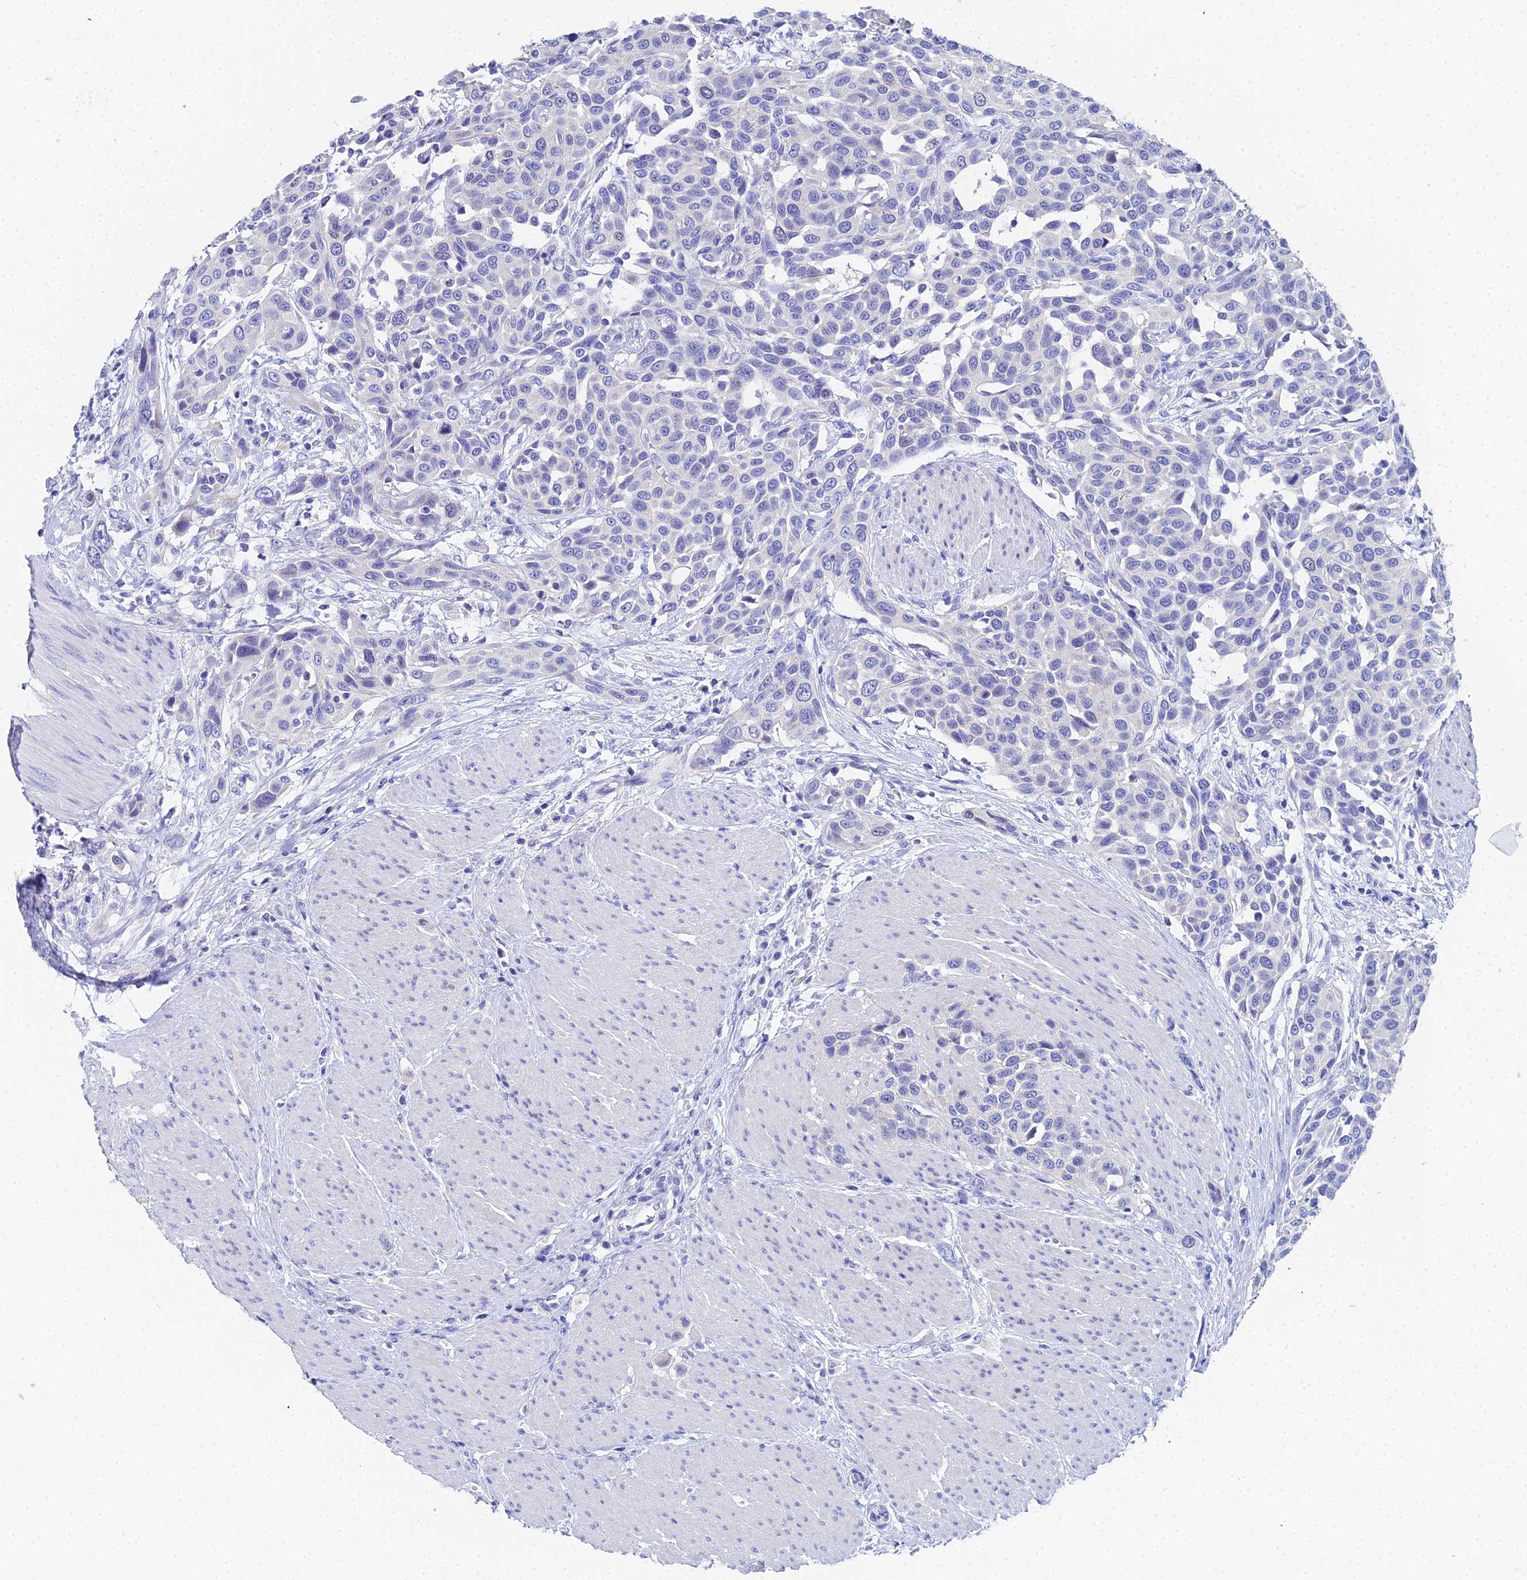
{"staining": {"intensity": "negative", "quantity": "none", "location": "none"}, "tissue": "urothelial cancer", "cell_type": "Tumor cells", "image_type": "cancer", "snomed": [{"axis": "morphology", "description": "Urothelial carcinoma, High grade"}, {"axis": "topography", "description": "Urinary bladder"}], "caption": "IHC of human urothelial carcinoma (high-grade) reveals no expression in tumor cells. (DAB (3,3'-diaminobenzidine) IHC visualized using brightfield microscopy, high magnification).", "gene": "OCM", "patient": {"sex": "male", "age": 50}}